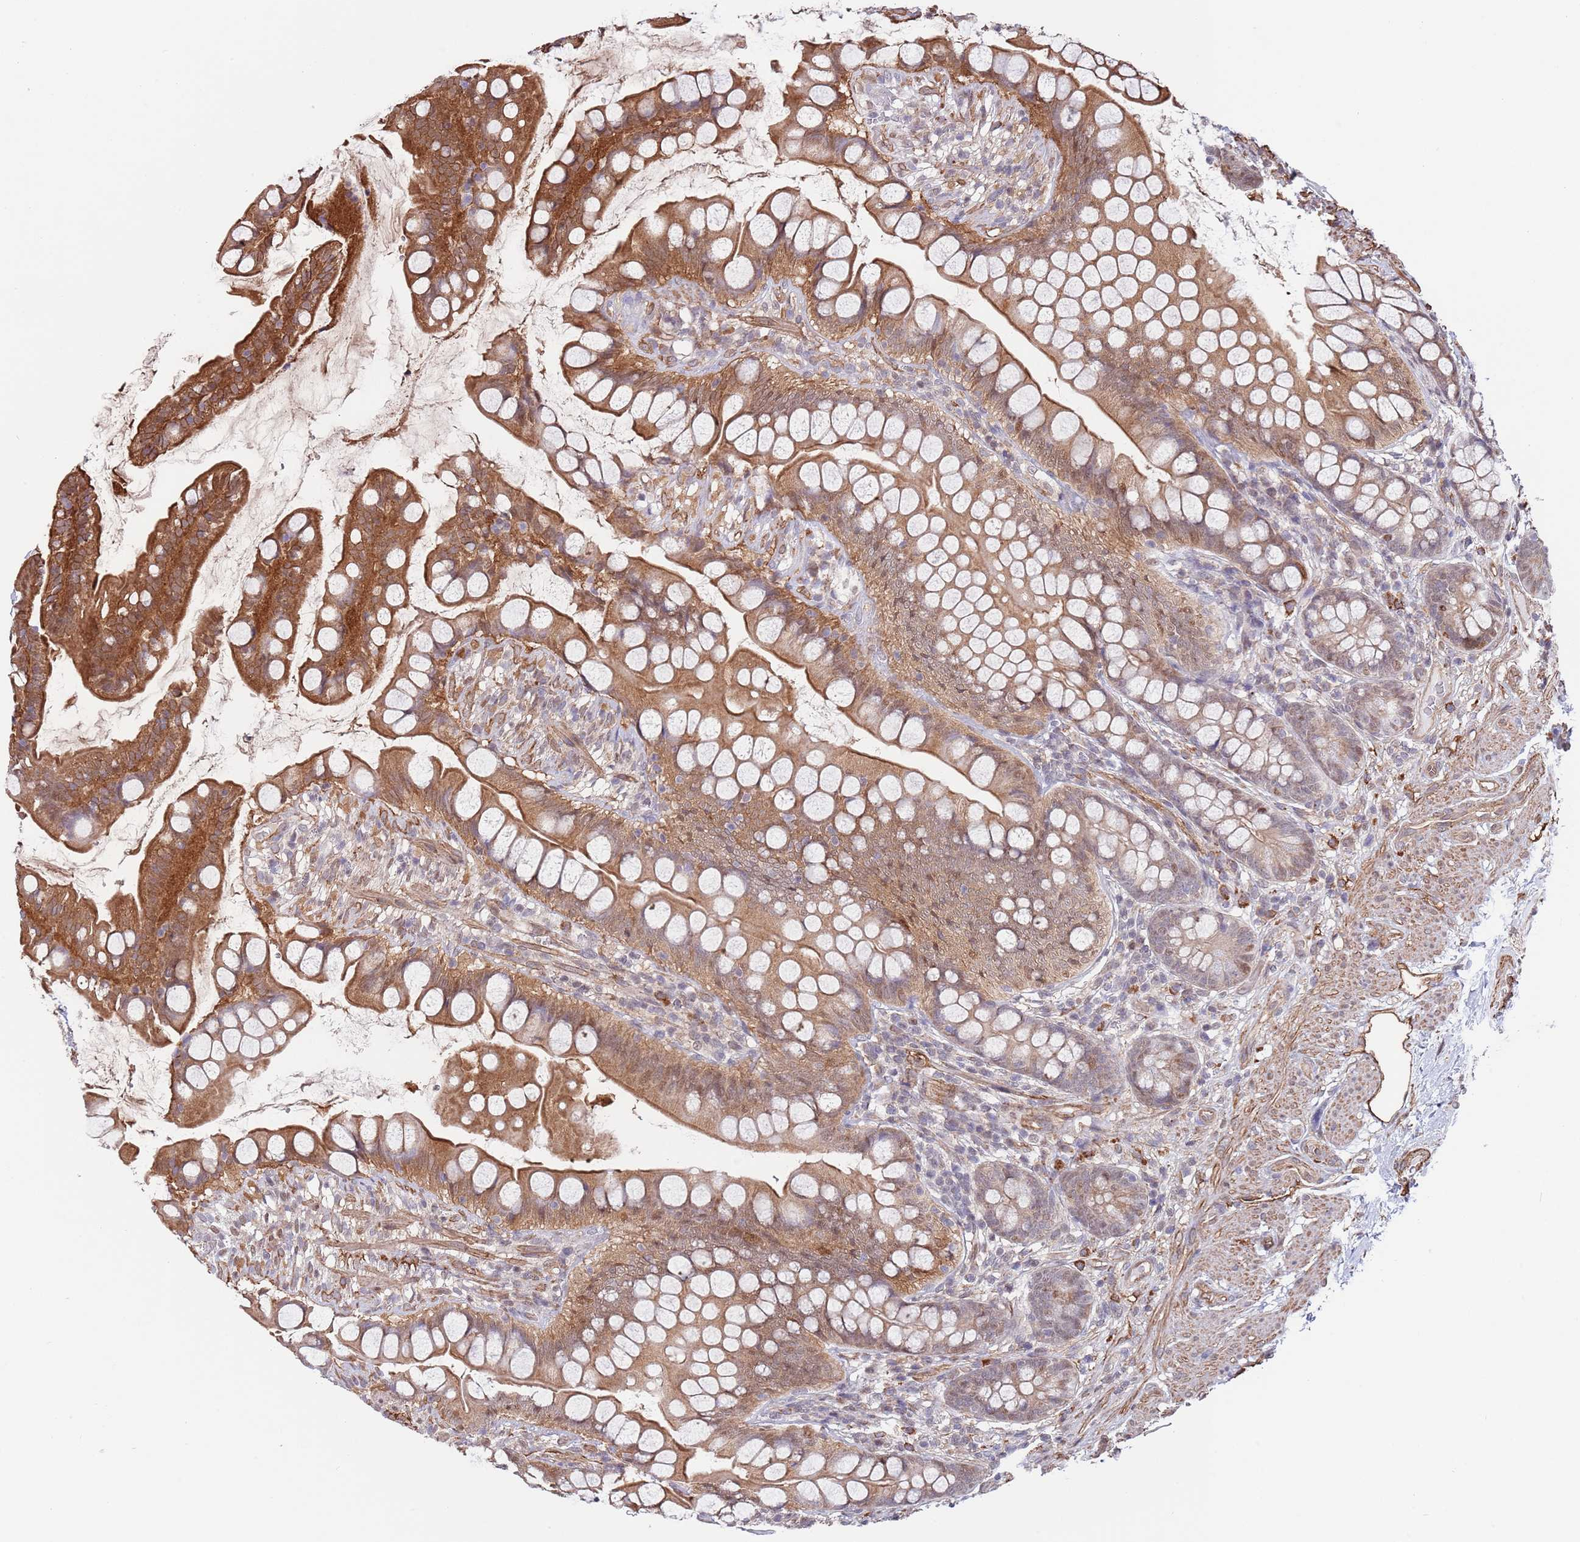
{"staining": {"intensity": "moderate", "quantity": ">75%", "location": "cytoplasmic/membranous,nuclear"}, "tissue": "small intestine", "cell_type": "Glandular cells", "image_type": "normal", "snomed": [{"axis": "morphology", "description": "Normal tissue, NOS"}, {"axis": "topography", "description": "Small intestine"}], "caption": "Immunohistochemistry micrograph of normal small intestine: human small intestine stained using immunohistochemistry (IHC) reveals medium levels of moderate protein expression localized specifically in the cytoplasmic/membranous,nuclear of glandular cells, appearing as a cytoplasmic/membranous,nuclear brown color.", "gene": "BPNT1", "patient": {"sex": "male", "age": 70}}